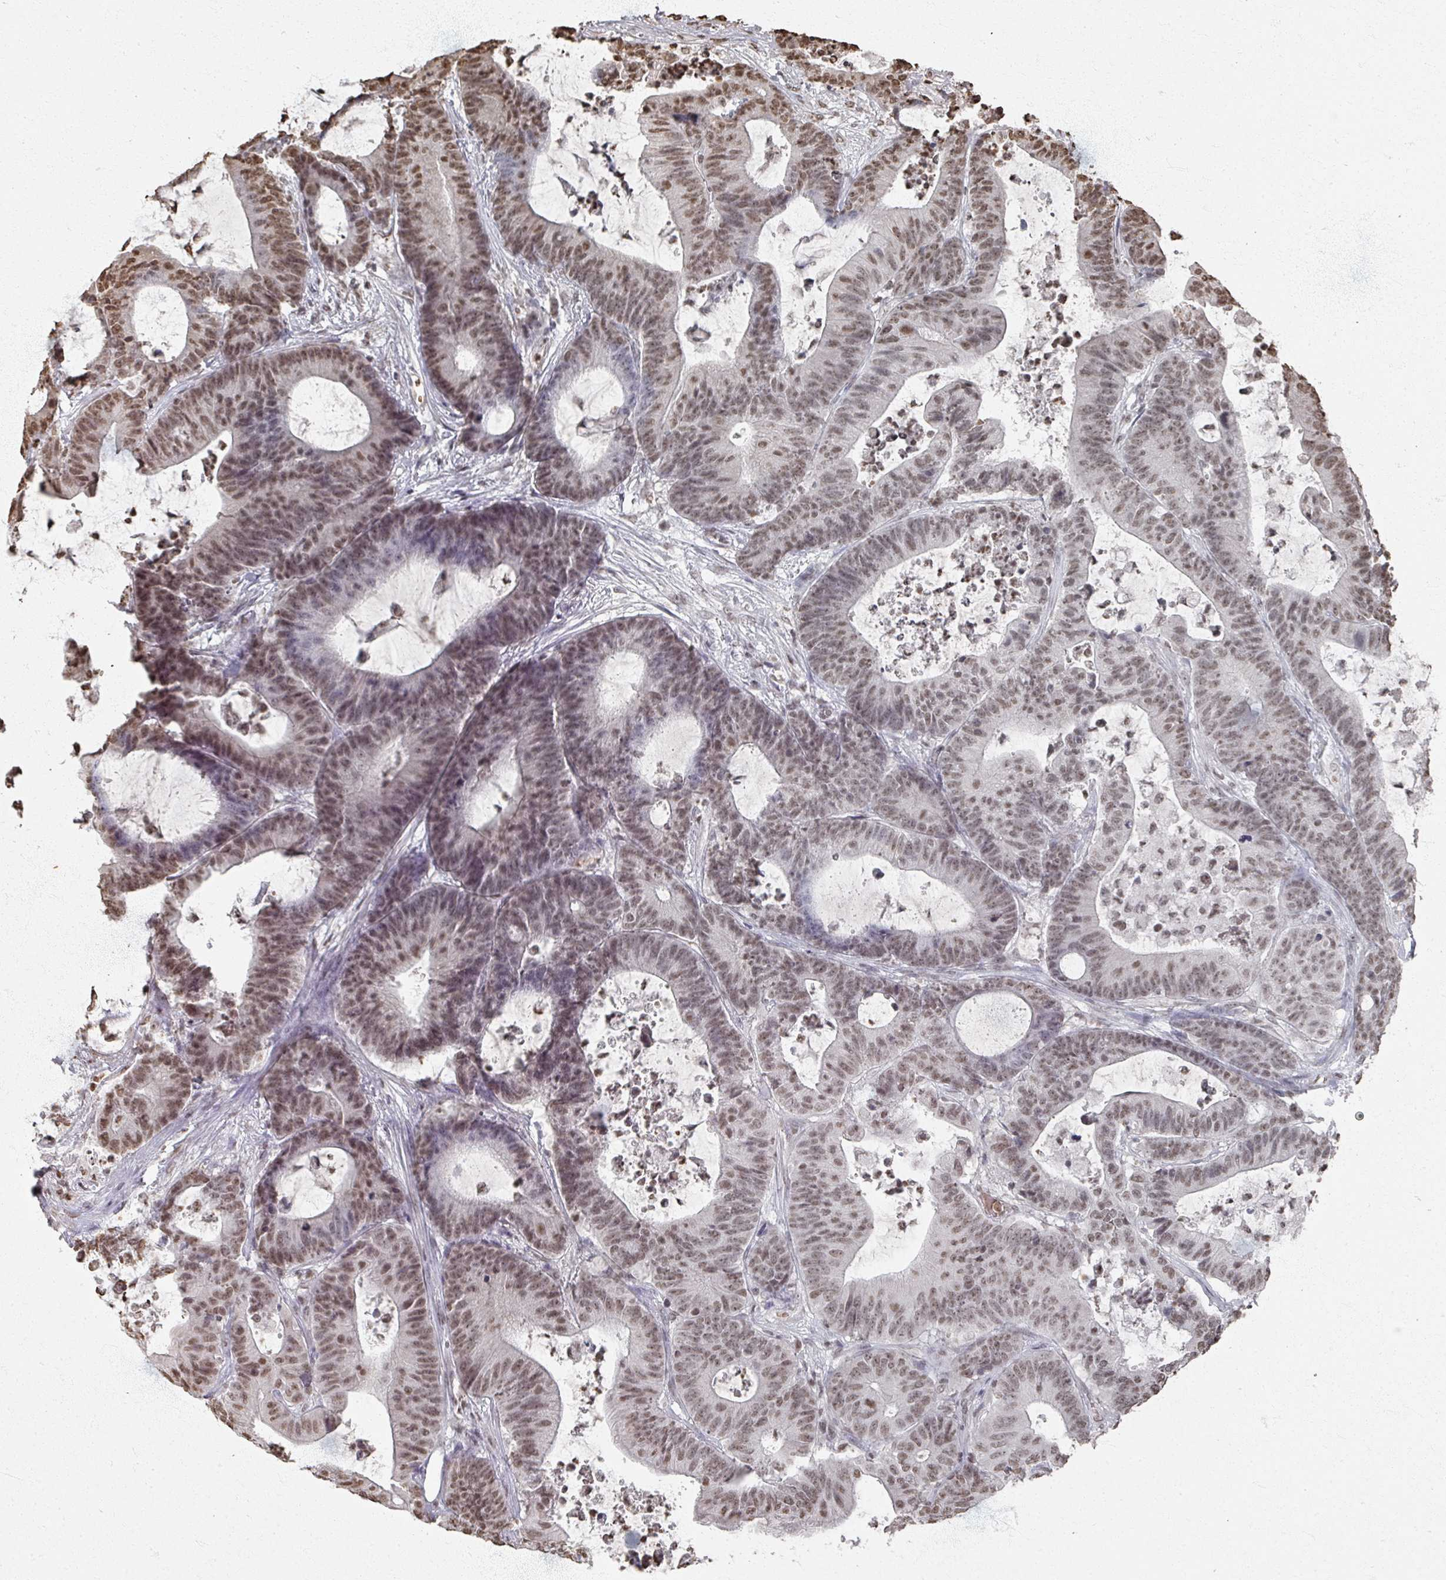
{"staining": {"intensity": "moderate", "quantity": ">75%", "location": "nuclear"}, "tissue": "colorectal cancer", "cell_type": "Tumor cells", "image_type": "cancer", "snomed": [{"axis": "morphology", "description": "Adenocarcinoma, NOS"}, {"axis": "topography", "description": "Colon"}], "caption": "Protein positivity by immunohistochemistry demonstrates moderate nuclear positivity in about >75% of tumor cells in colorectal adenocarcinoma.", "gene": "DCUN1D5", "patient": {"sex": "female", "age": 84}}